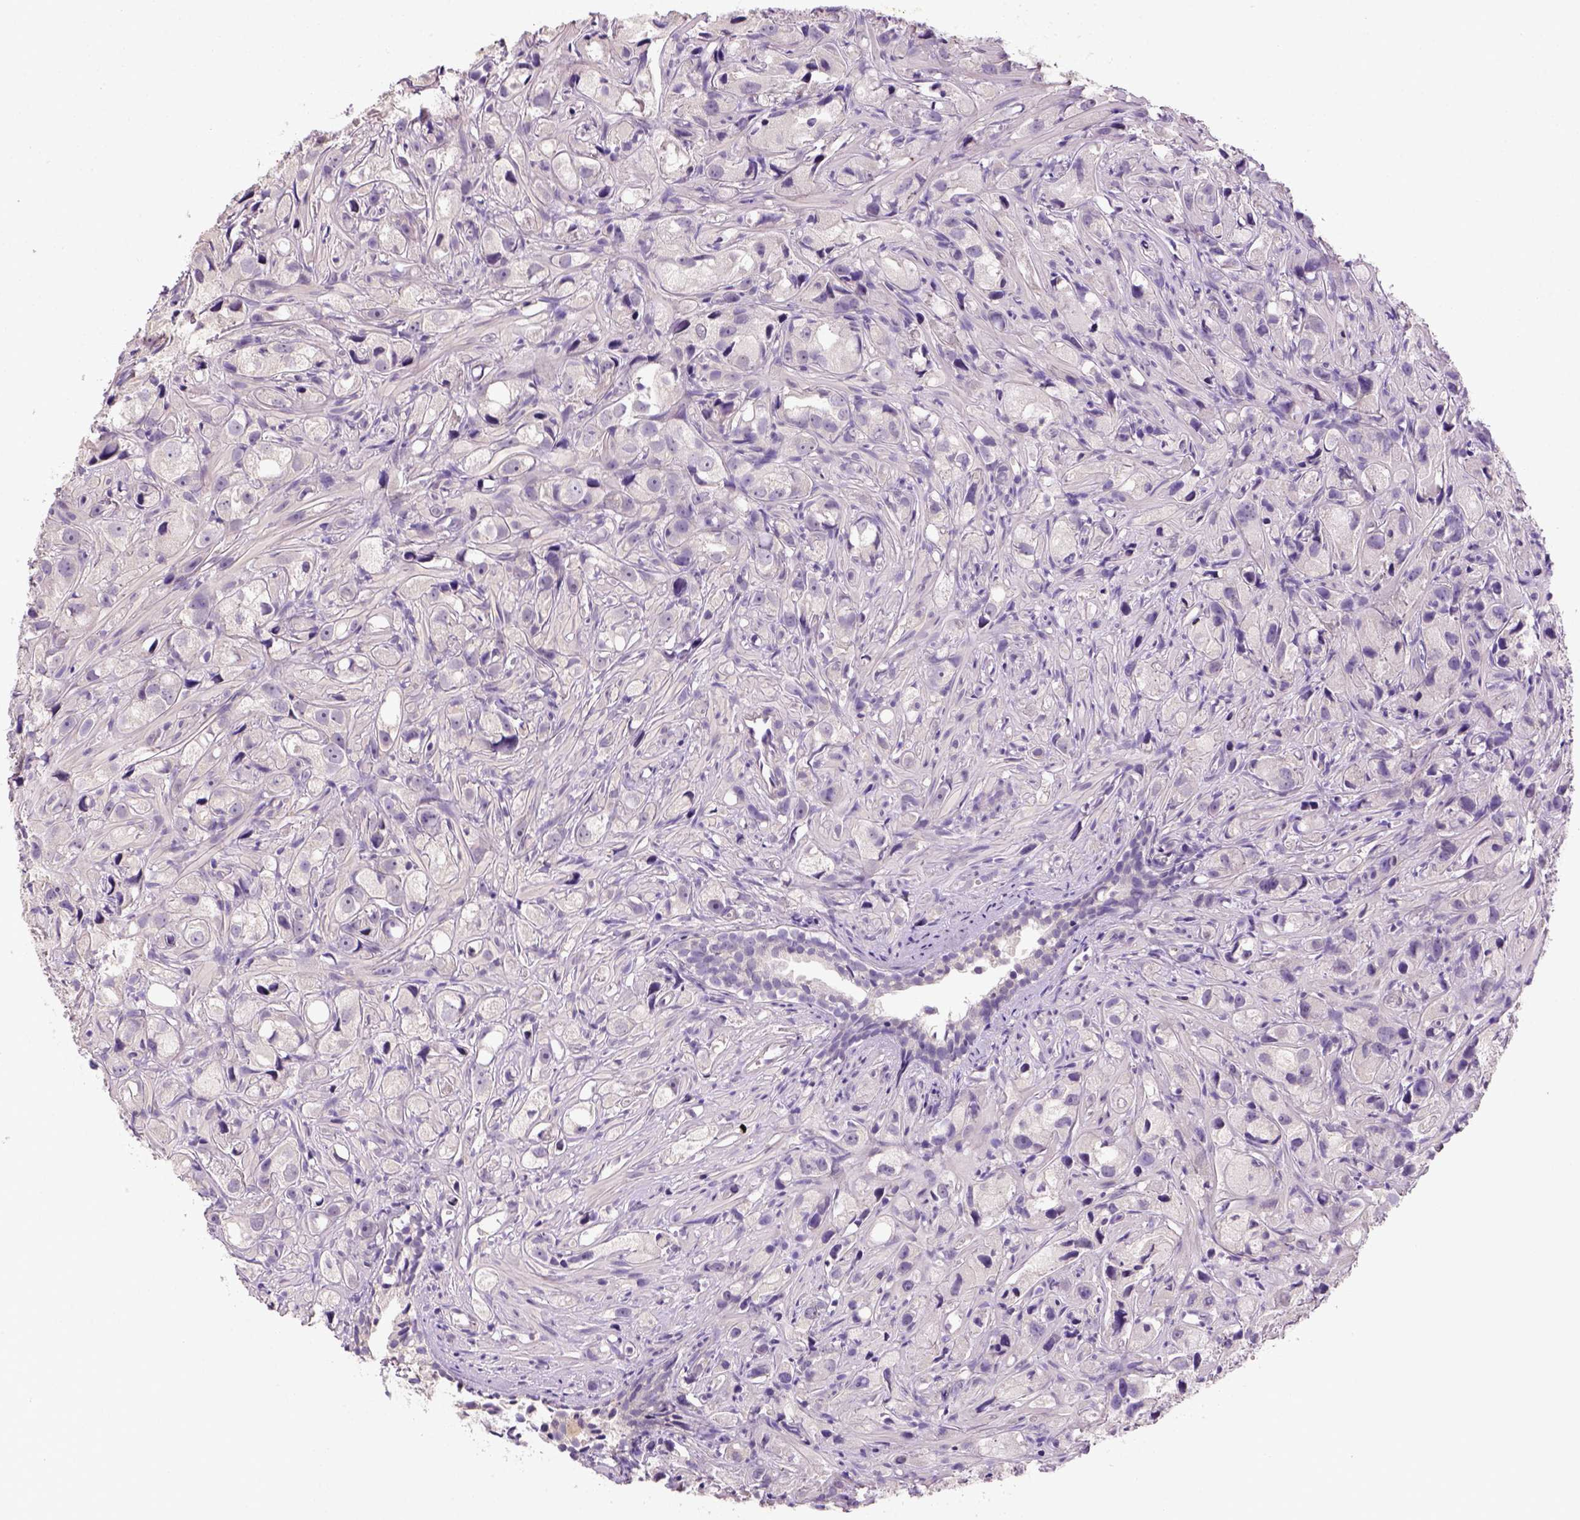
{"staining": {"intensity": "negative", "quantity": "none", "location": "none"}, "tissue": "prostate cancer", "cell_type": "Tumor cells", "image_type": "cancer", "snomed": [{"axis": "morphology", "description": "Adenocarcinoma, High grade"}, {"axis": "topography", "description": "Prostate"}], "caption": "IHC image of human high-grade adenocarcinoma (prostate) stained for a protein (brown), which displays no positivity in tumor cells.", "gene": "NLGN2", "patient": {"sex": "male", "age": 75}}